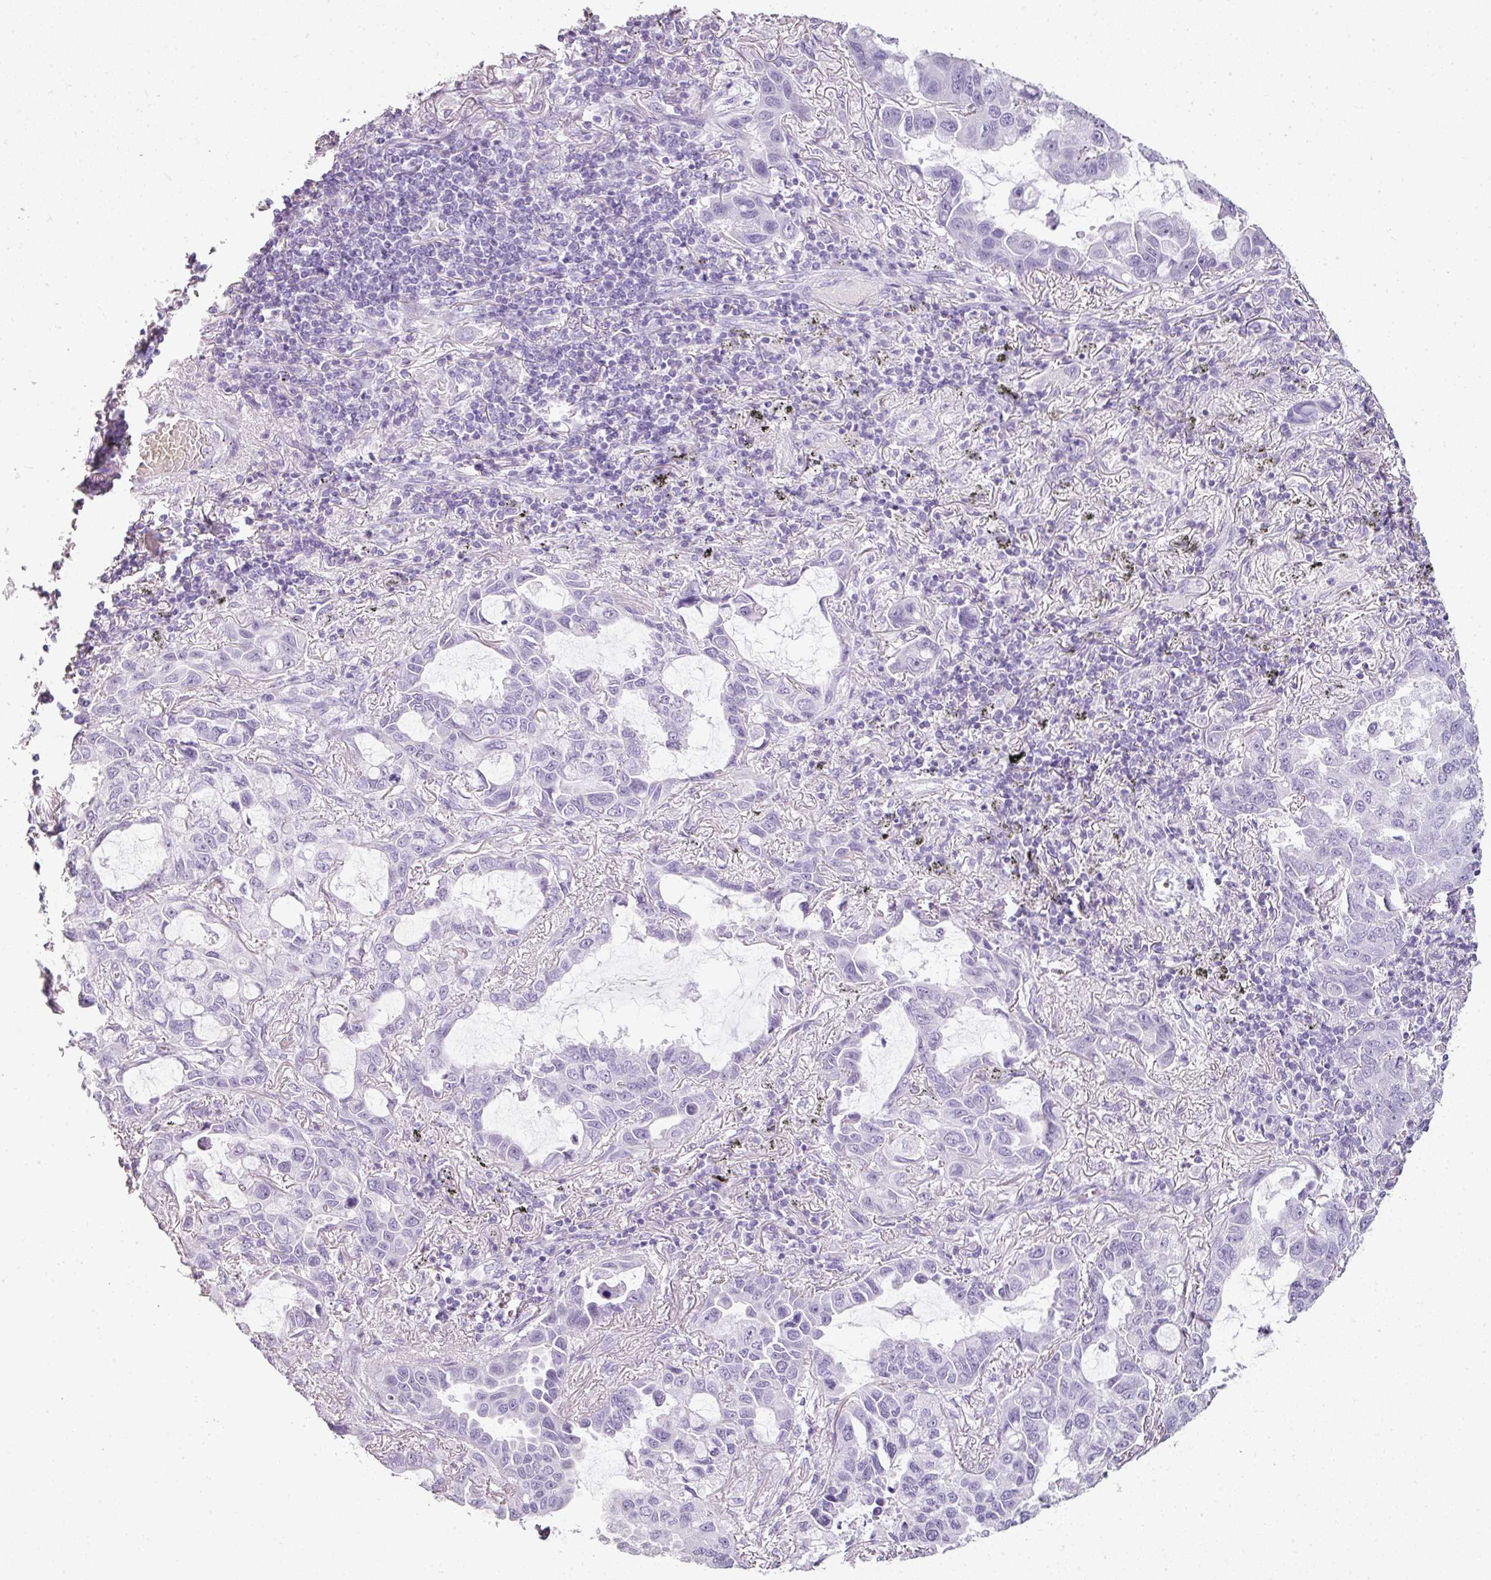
{"staining": {"intensity": "negative", "quantity": "none", "location": "none"}, "tissue": "lung cancer", "cell_type": "Tumor cells", "image_type": "cancer", "snomed": [{"axis": "morphology", "description": "Adenocarcinoma, NOS"}, {"axis": "topography", "description": "Lung"}], "caption": "An immunohistochemistry (IHC) micrograph of lung adenocarcinoma is shown. There is no staining in tumor cells of lung adenocarcinoma.", "gene": "SCT", "patient": {"sex": "male", "age": 64}}